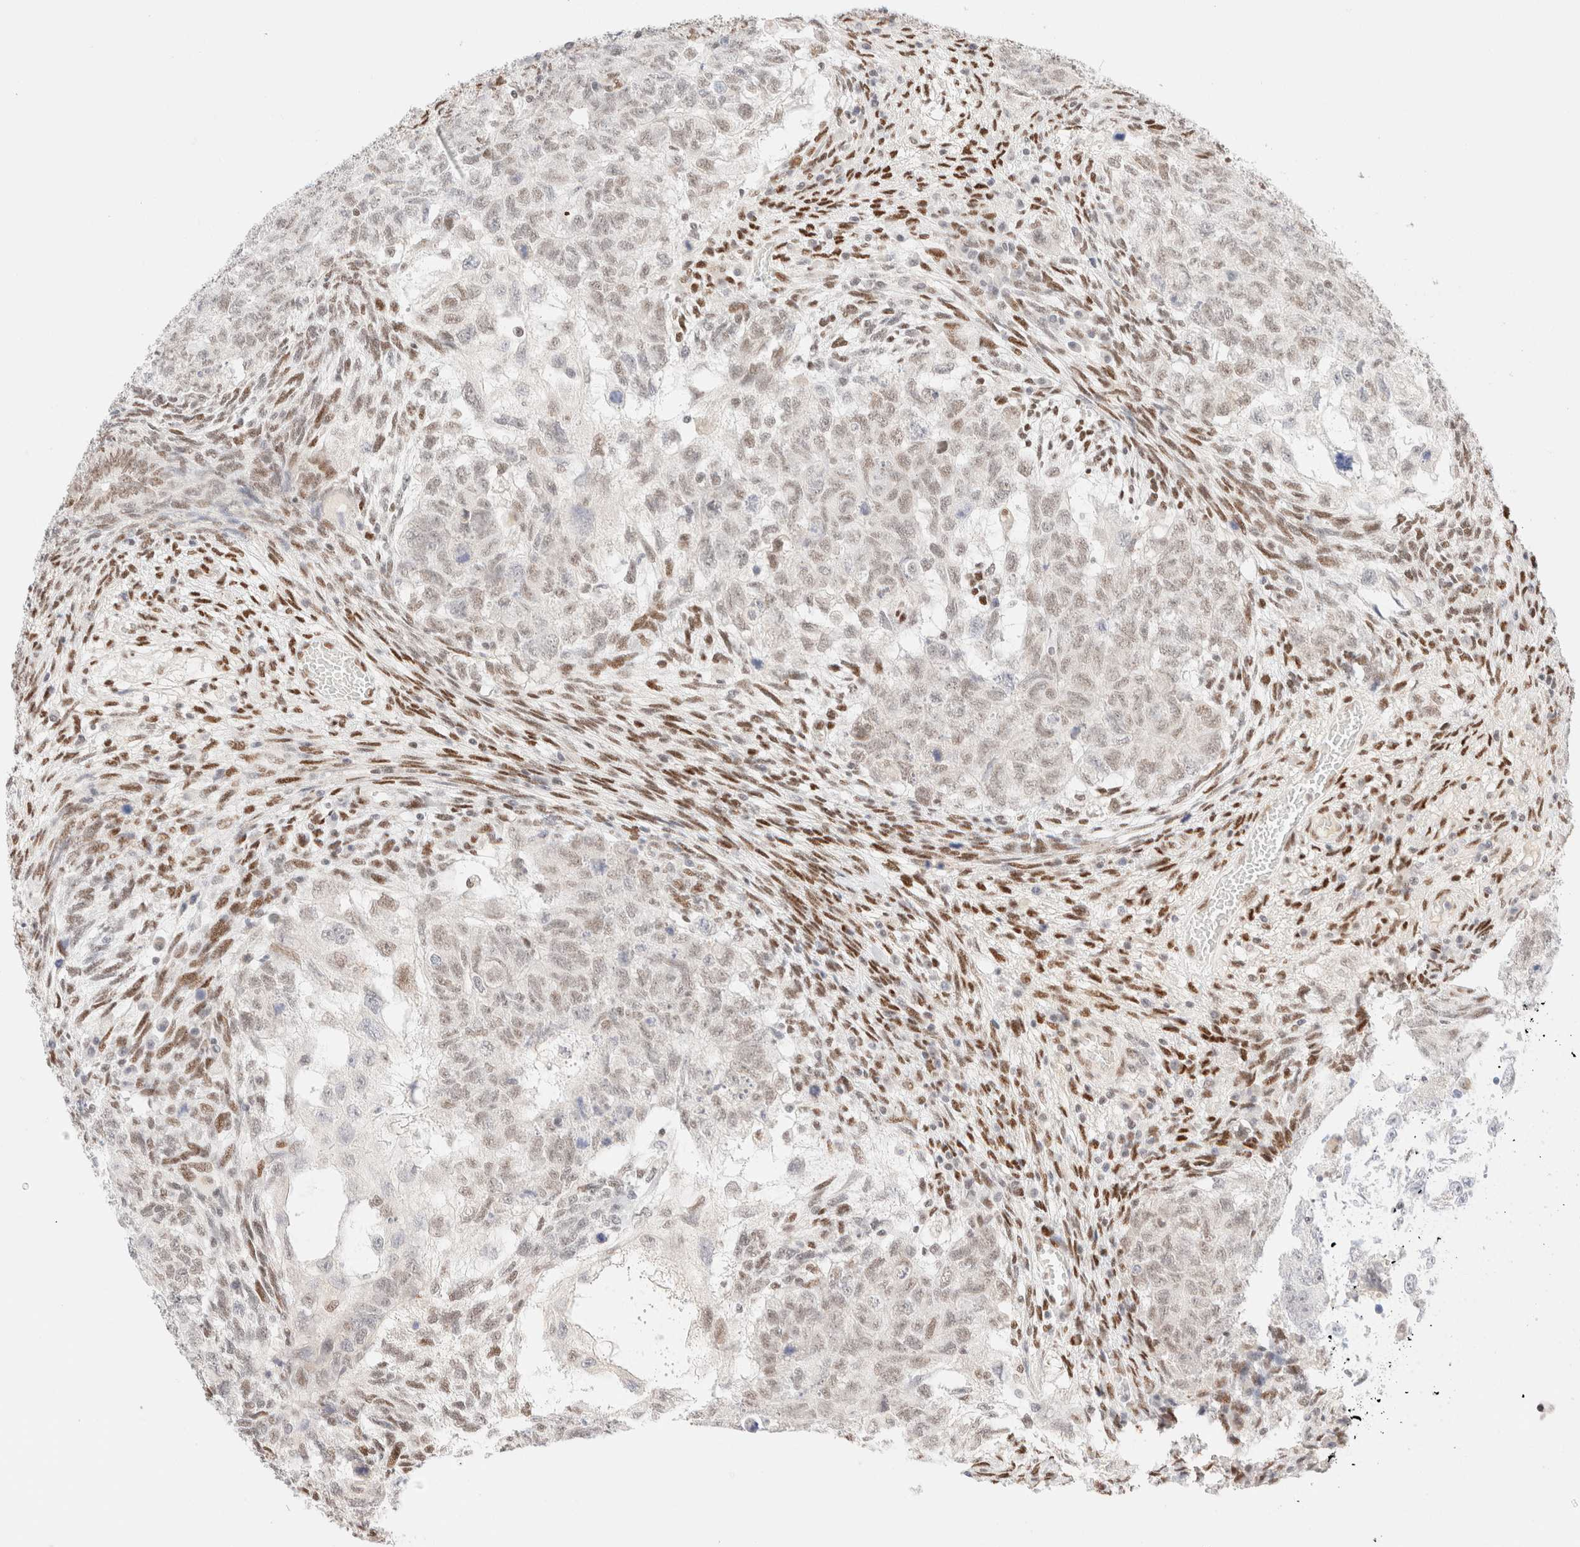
{"staining": {"intensity": "weak", "quantity": ">75%", "location": "nuclear"}, "tissue": "testis cancer", "cell_type": "Tumor cells", "image_type": "cancer", "snomed": [{"axis": "morphology", "description": "Normal tissue, NOS"}, {"axis": "morphology", "description": "Carcinoma, Embryonal, NOS"}, {"axis": "topography", "description": "Testis"}], "caption": "Protein staining shows weak nuclear expression in about >75% of tumor cells in testis cancer (embryonal carcinoma). (DAB (3,3'-diaminobenzidine) IHC with brightfield microscopy, high magnification).", "gene": "CIC", "patient": {"sex": "male", "age": 36}}